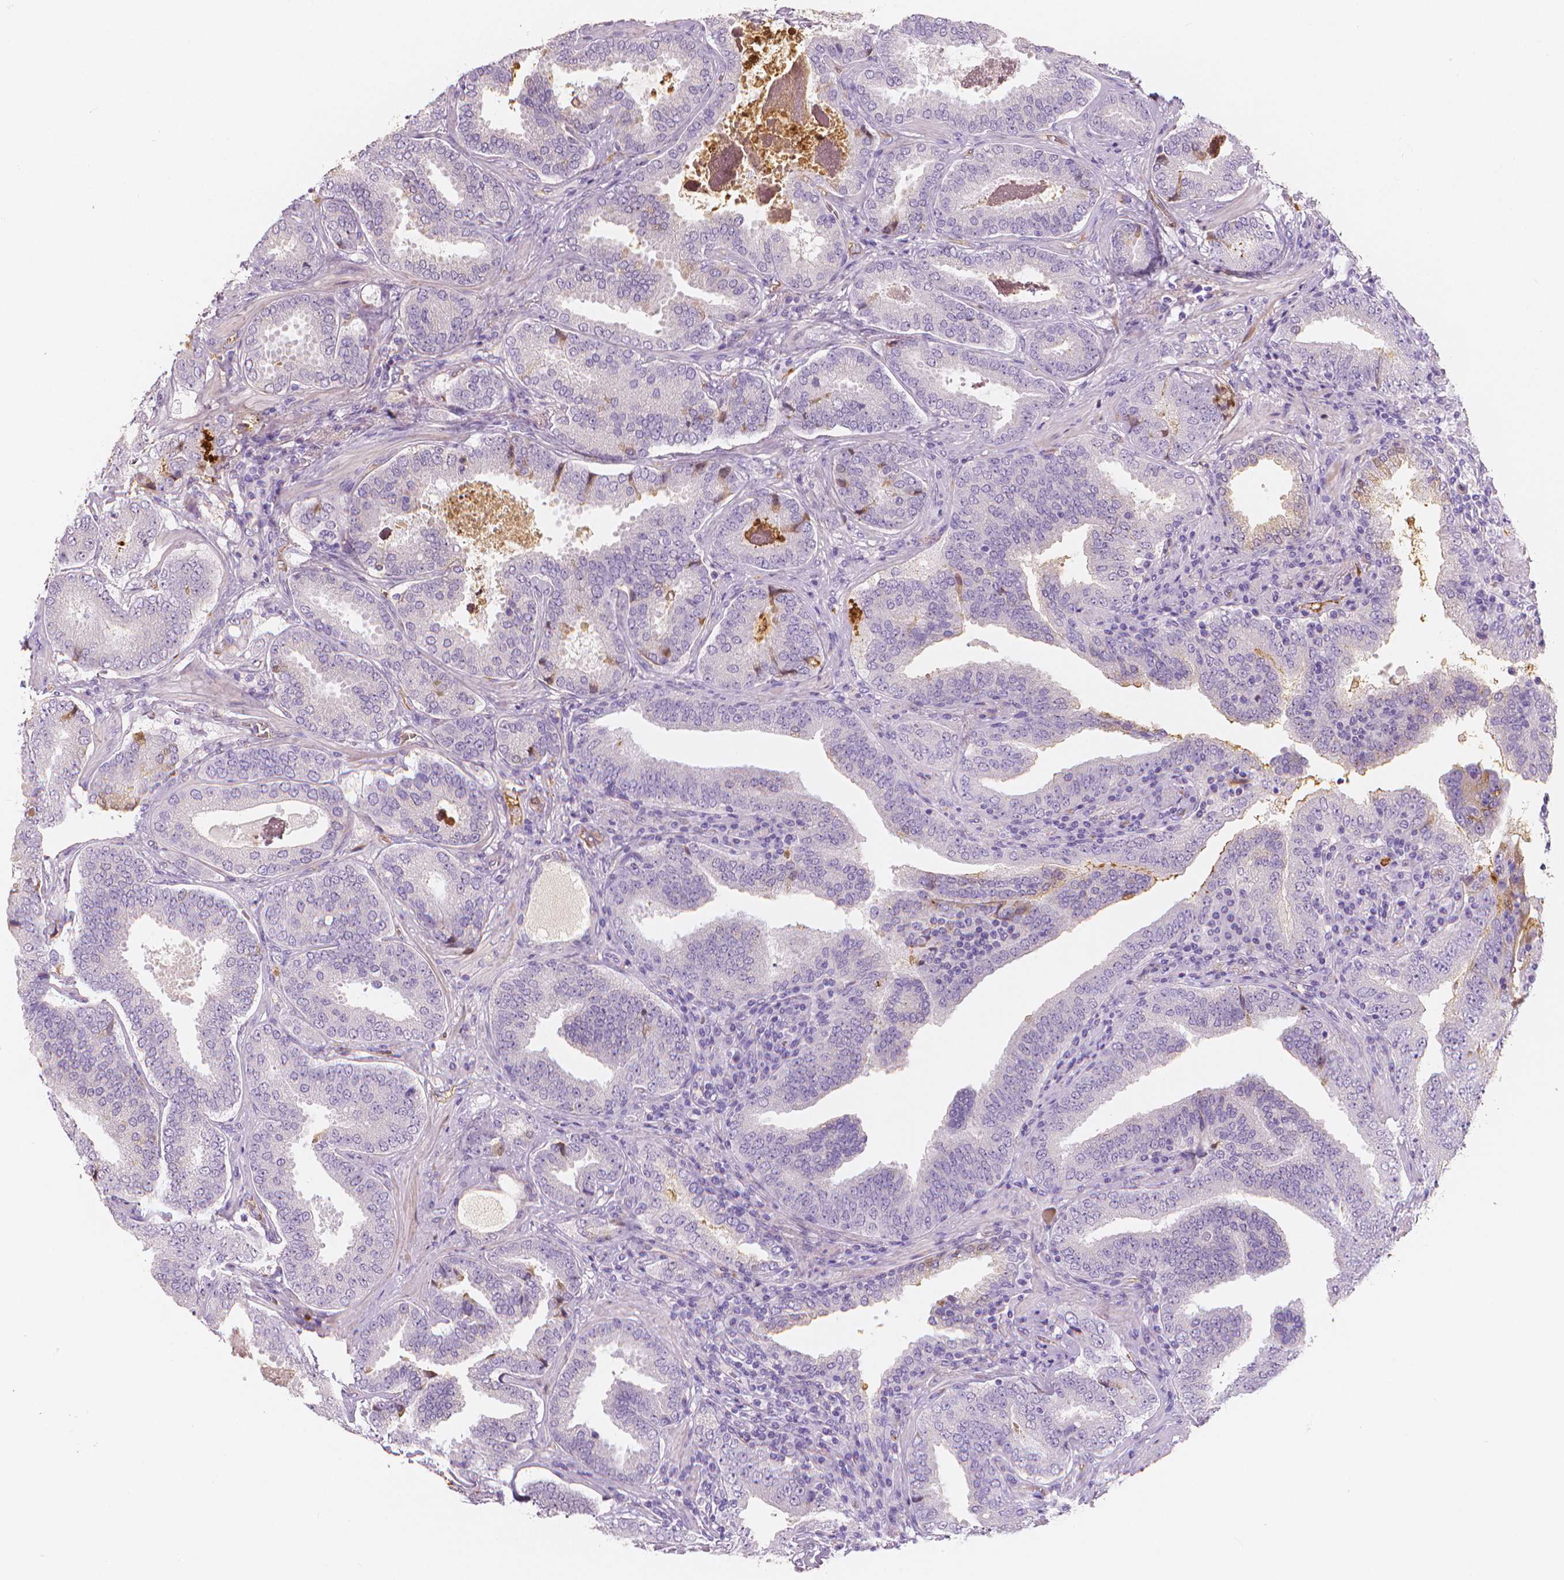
{"staining": {"intensity": "negative", "quantity": "none", "location": "none"}, "tissue": "prostate cancer", "cell_type": "Tumor cells", "image_type": "cancer", "snomed": [{"axis": "morphology", "description": "Adenocarcinoma, NOS"}, {"axis": "topography", "description": "Prostate"}], "caption": "A histopathology image of human prostate cancer is negative for staining in tumor cells.", "gene": "APOA4", "patient": {"sex": "male", "age": 64}}